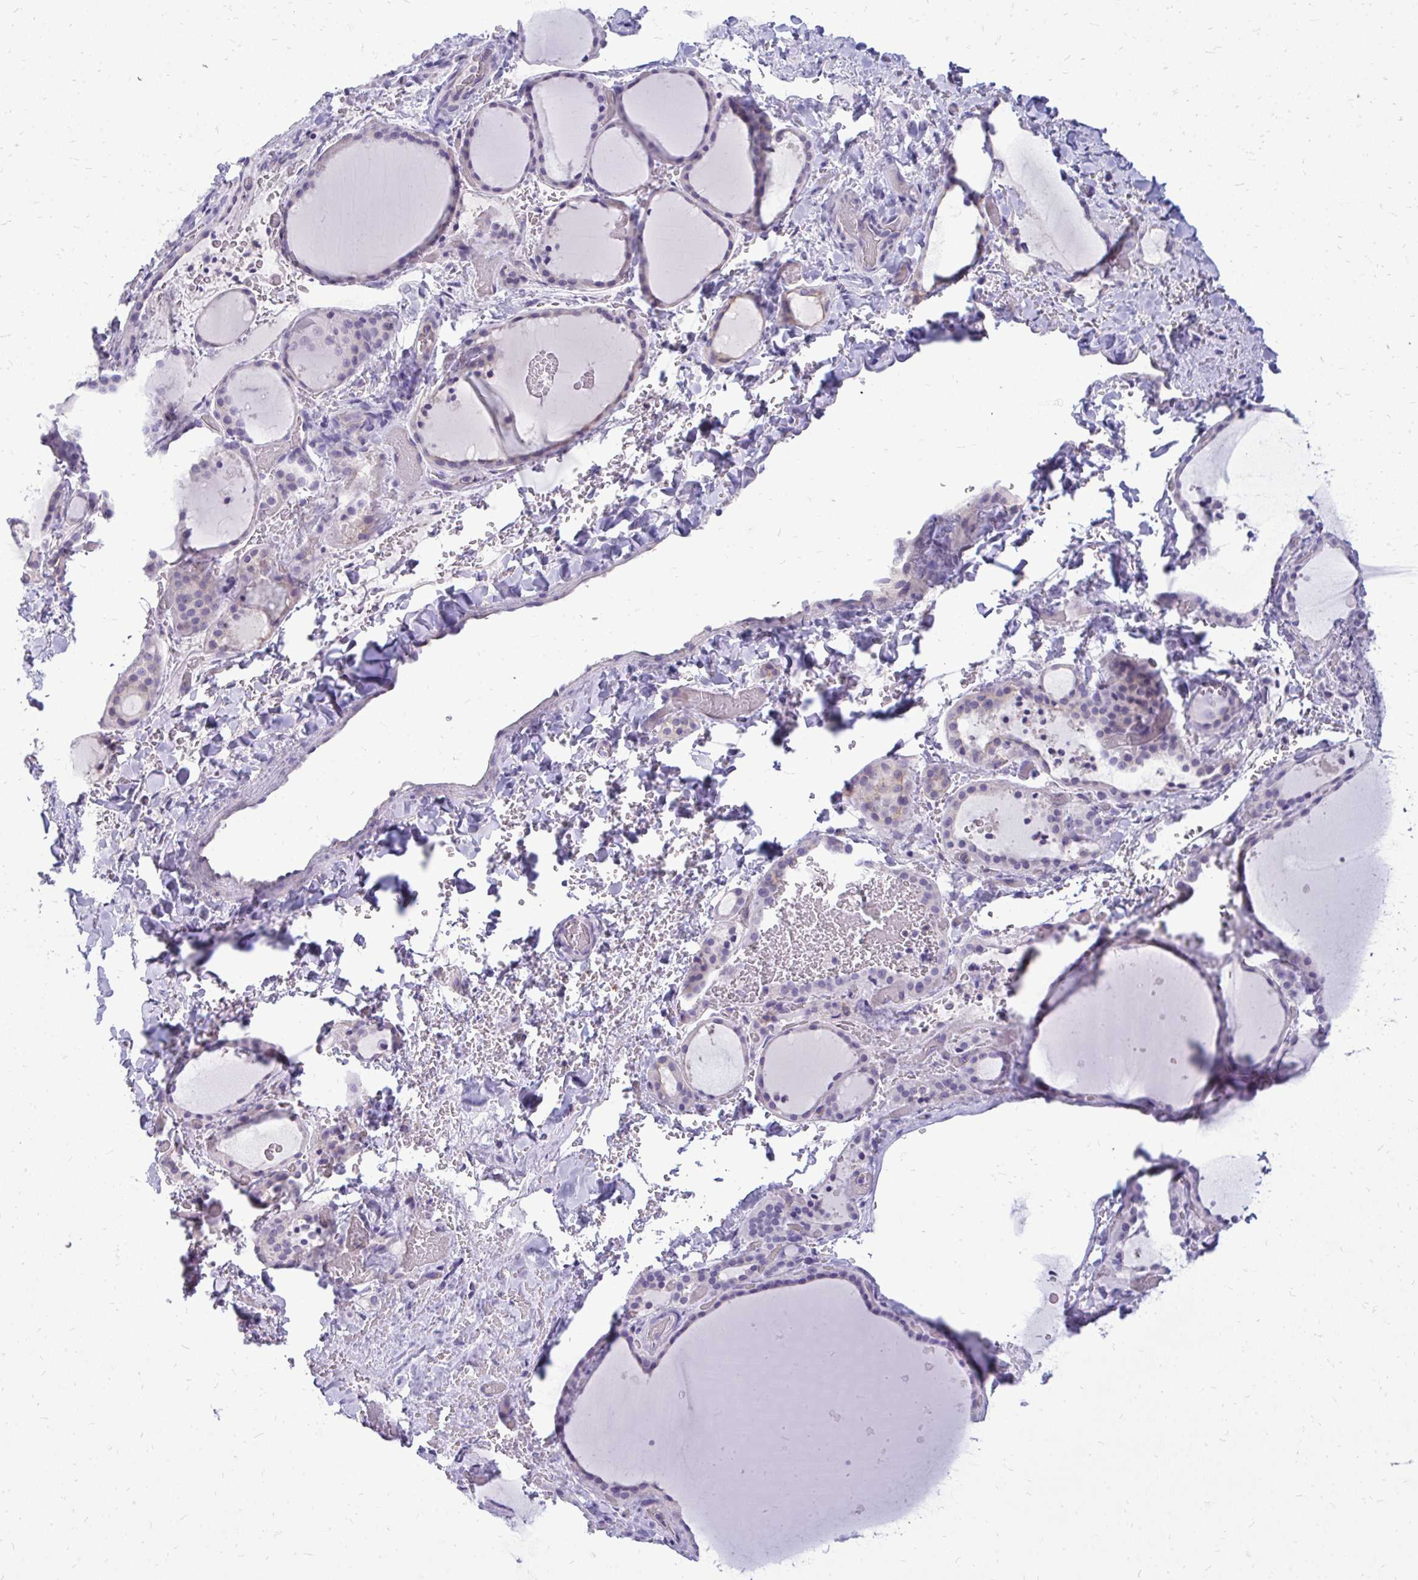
{"staining": {"intensity": "negative", "quantity": "none", "location": "none"}, "tissue": "thyroid gland", "cell_type": "Glandular cells", "image_type": "normal", "snomed": [{"axis": "morphology", "description": "Normal tissue, NOS"}, {"axis": "topography", "description": "Thyroid gland"}], "caption": "This photomicrograph is of normal thyroid gland stained with immunohistochemistry (IHC) to label a protein in brown with the nuclei are counter-stained blue. There is no positivity in glandular cells.", "gene": "FABP3", "patient": {"sex": "female", "age": 36}}